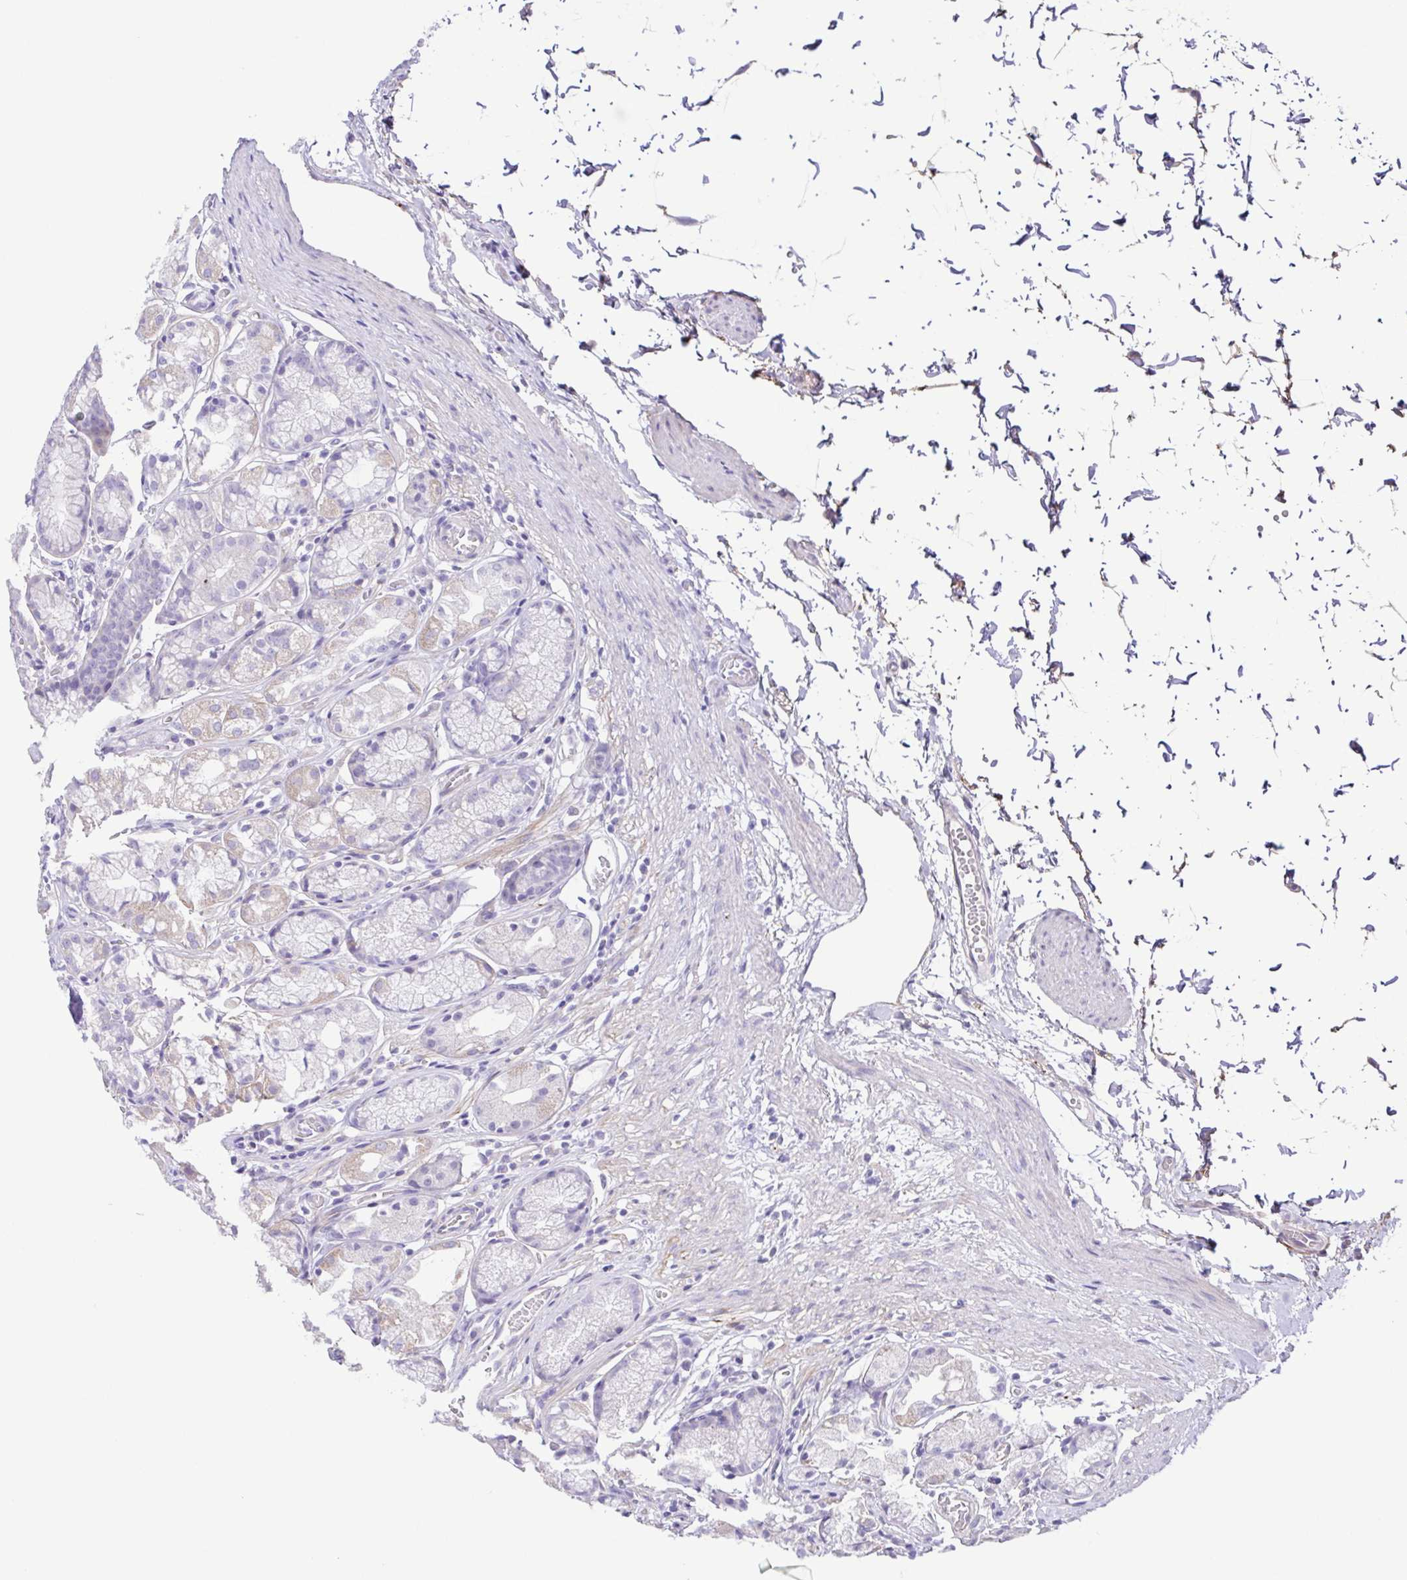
{"staining": {"intensity": "moderate", "quantity": "<25%", "location": "cytoplasmic/membranous"}, "tissue": "stomach", "cell_type": "Glandular cells", "image_type": "normal", "snomed": [{"axis": "morphology", "description": "Normal tissue, NOS"}, {"axis": "topography", "description": "Stomach"}], "caption": "Brown immunohistochemical staining in normal human stomach shows moderate cytoplasmic/membranous positivity in about <25% of glandular cells.", "gene": "DCLK2", "patient": {"sex": "male", "age": 70}}